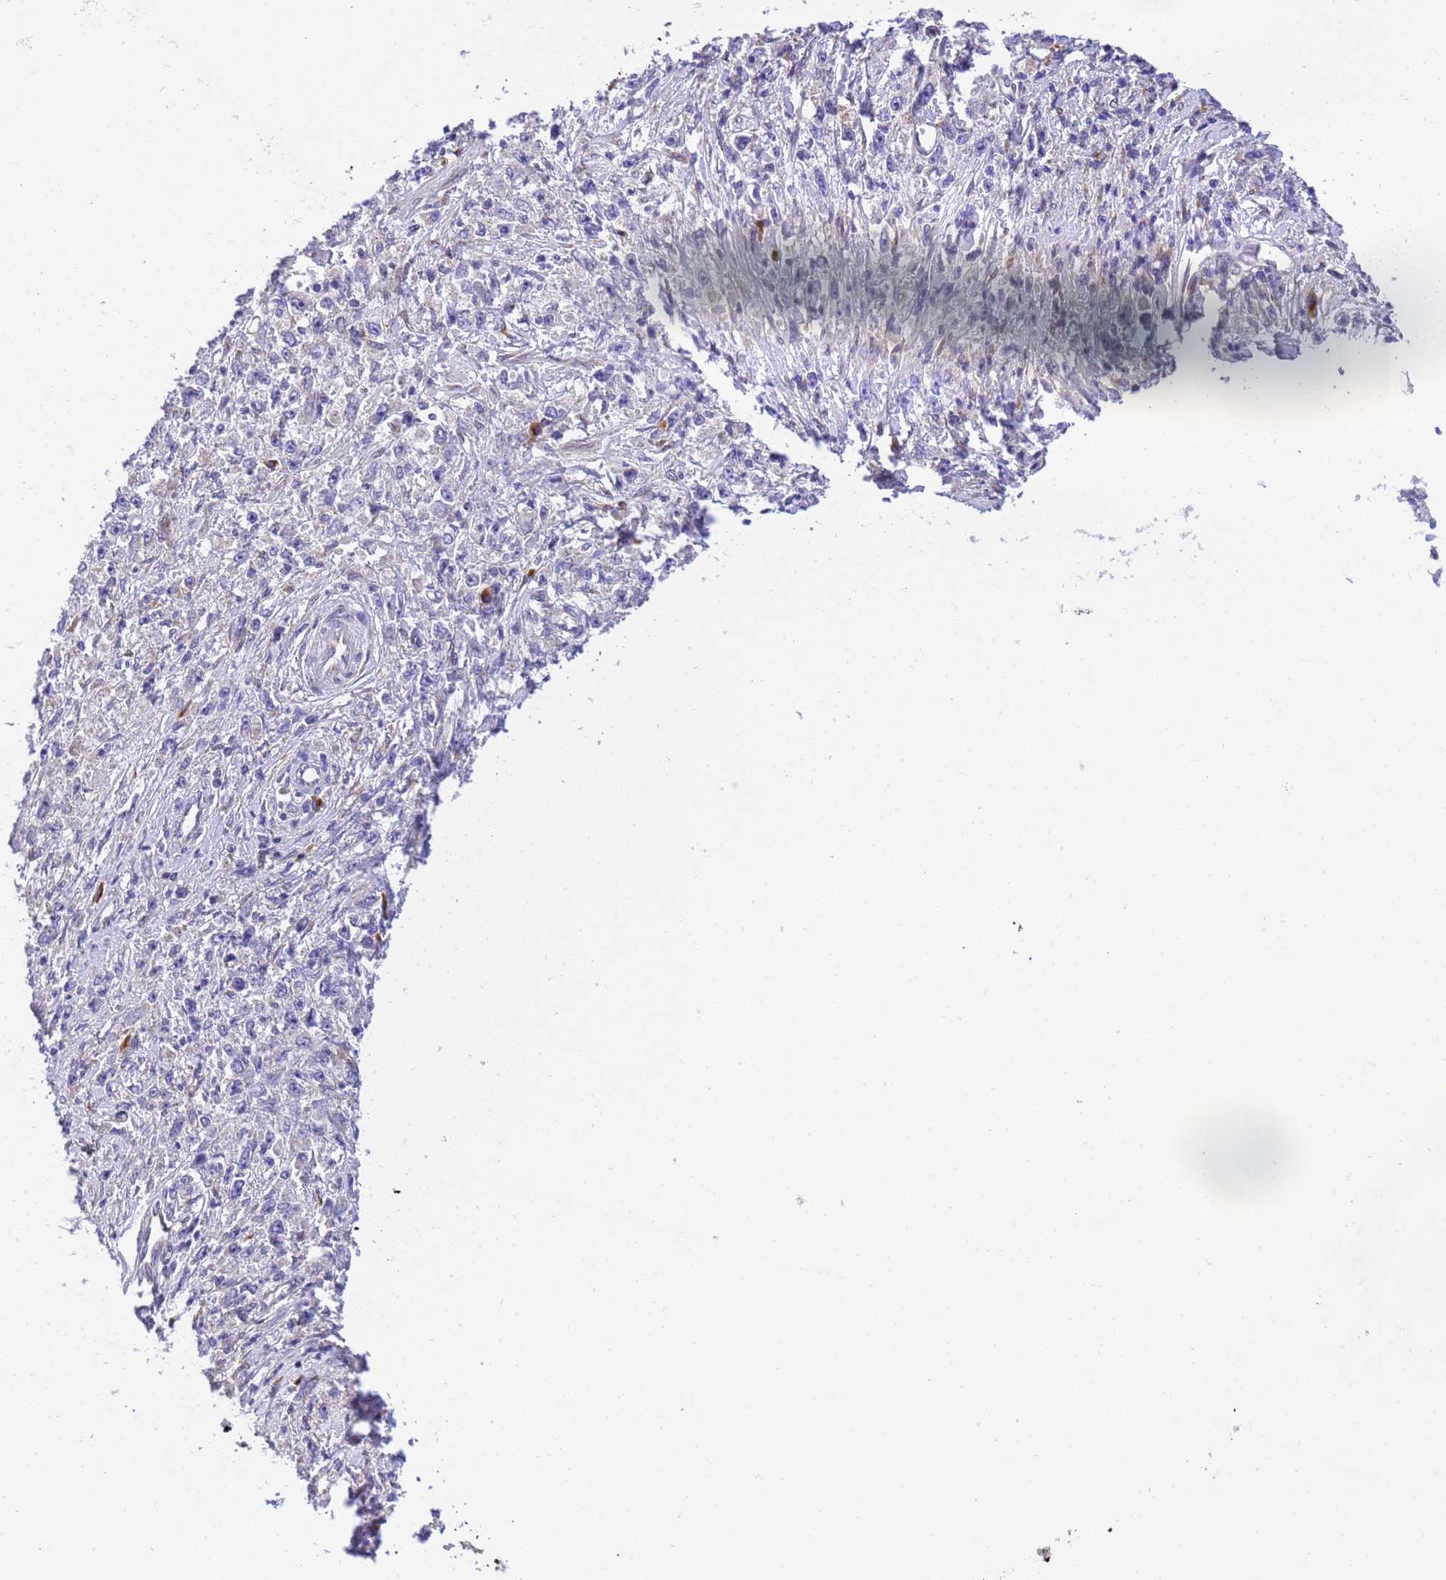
{"staining": {"intensity": "negative", "quantity": "none", "location": "none"}, "tissue": "stomach cancer", "cell_type": "Tumor cells", "image_type": "cancer", "snomed": [{"axis": "morphology", "description": "Adenocarcinoma, NOS"}, {"axis": "topography", "description": "Stomach"}], "caption": "Histopathology image shows no significant protein expression in tumor cells of stomach adenocarcinoma.", "gene": "RHBDD3", "patient": {"sex": "female", "age": 59}}